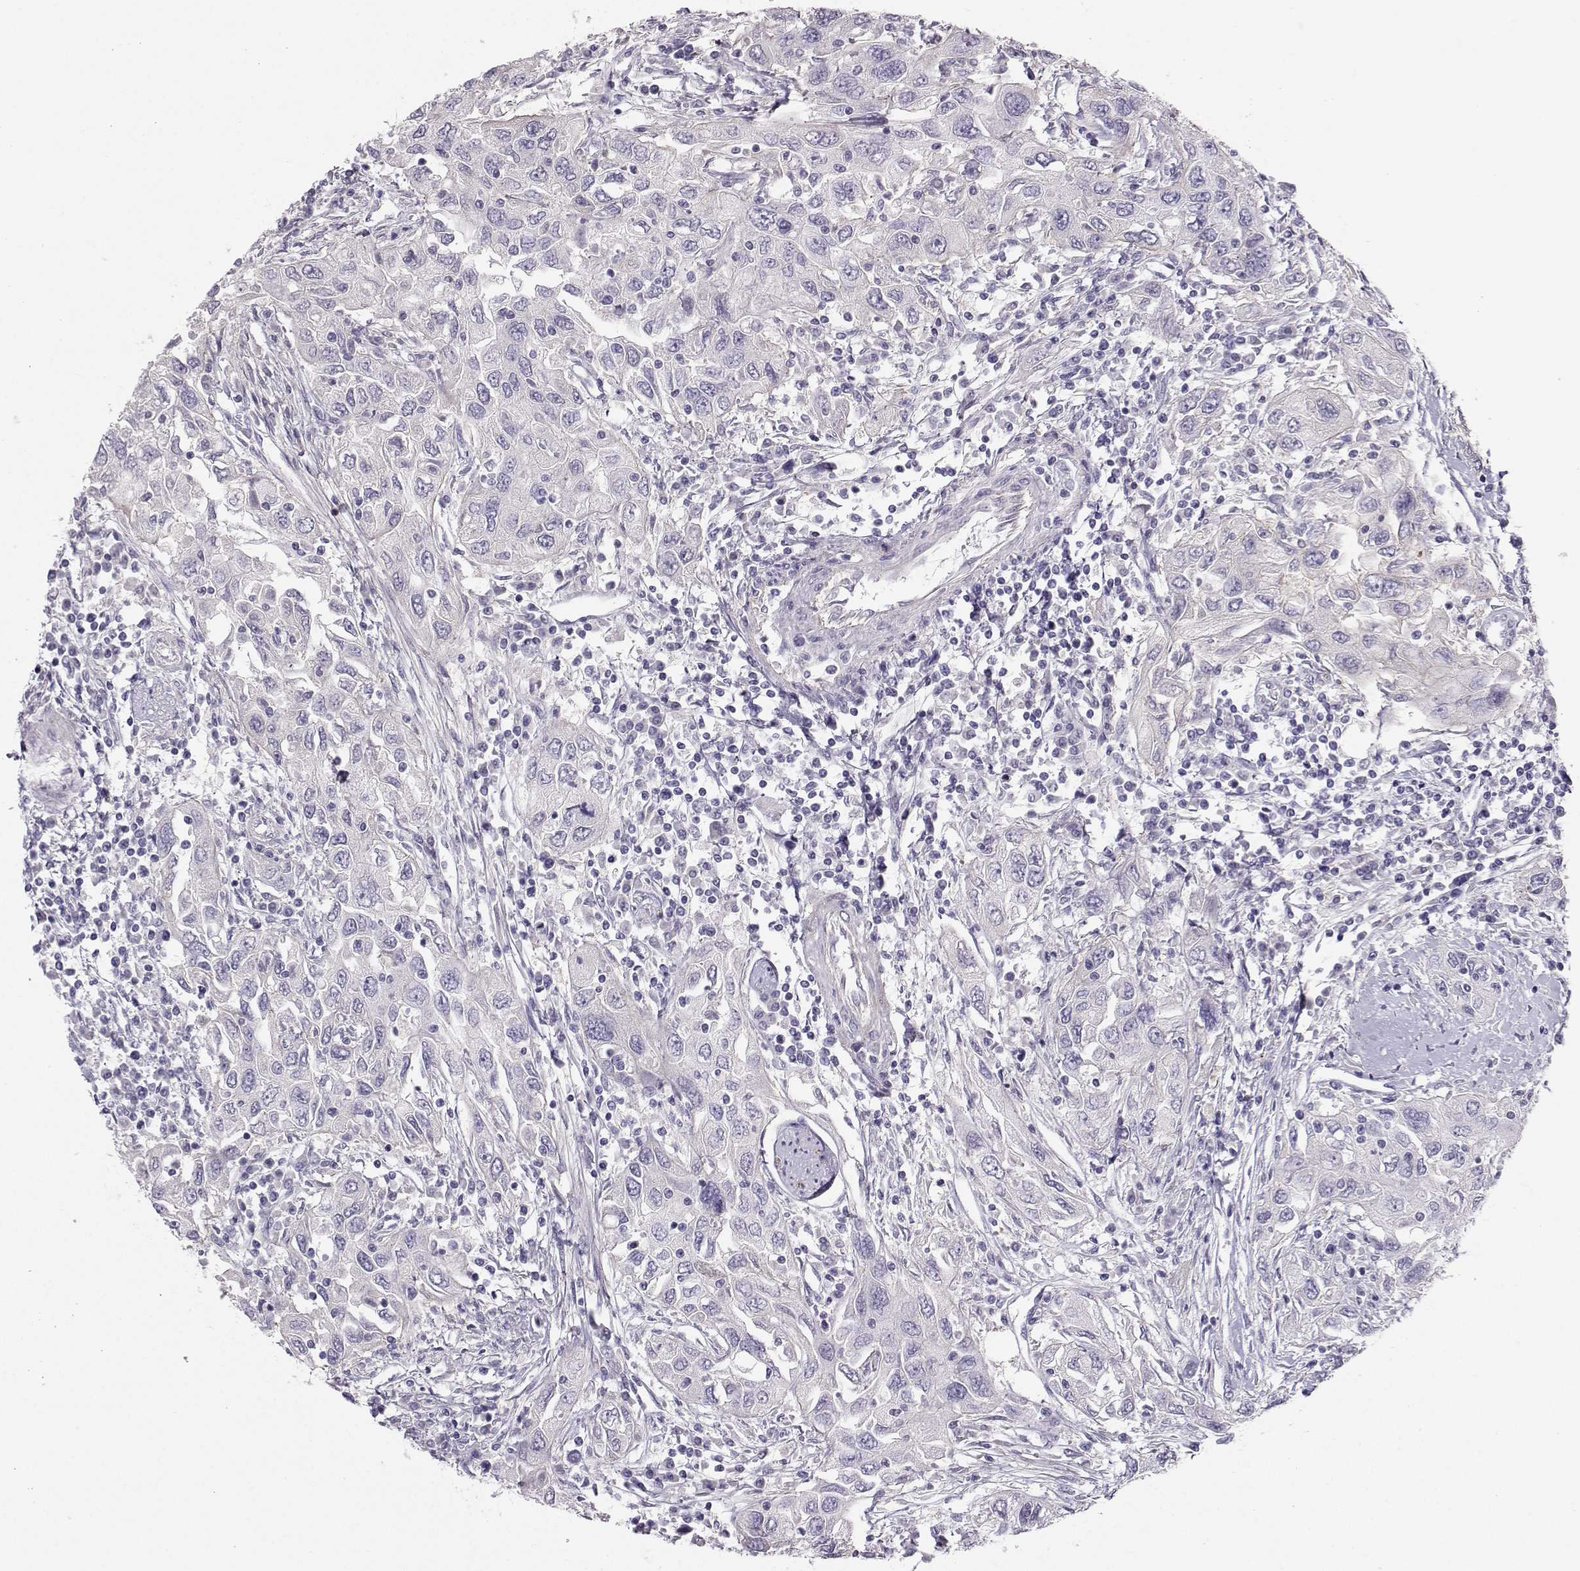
{"staining": {"intensity": "negative", "quantity": "none", "location": "none"}, "tissue": "urothelial cancer", "cell_type": "Tumor cells", "image_type": "cancer", "snomed": [{"axis": "morphology", "description": "Urothelial carcinoma, High grade"}, {"axis": "topography", "description": "Urinary bladder"}], "caption": "IHC of human high-grade urothelial carcinoma demonstrates no expression in tumor cells.", "gene": "DNAAF1", "patient": {"sex": "male", "age": 76}}